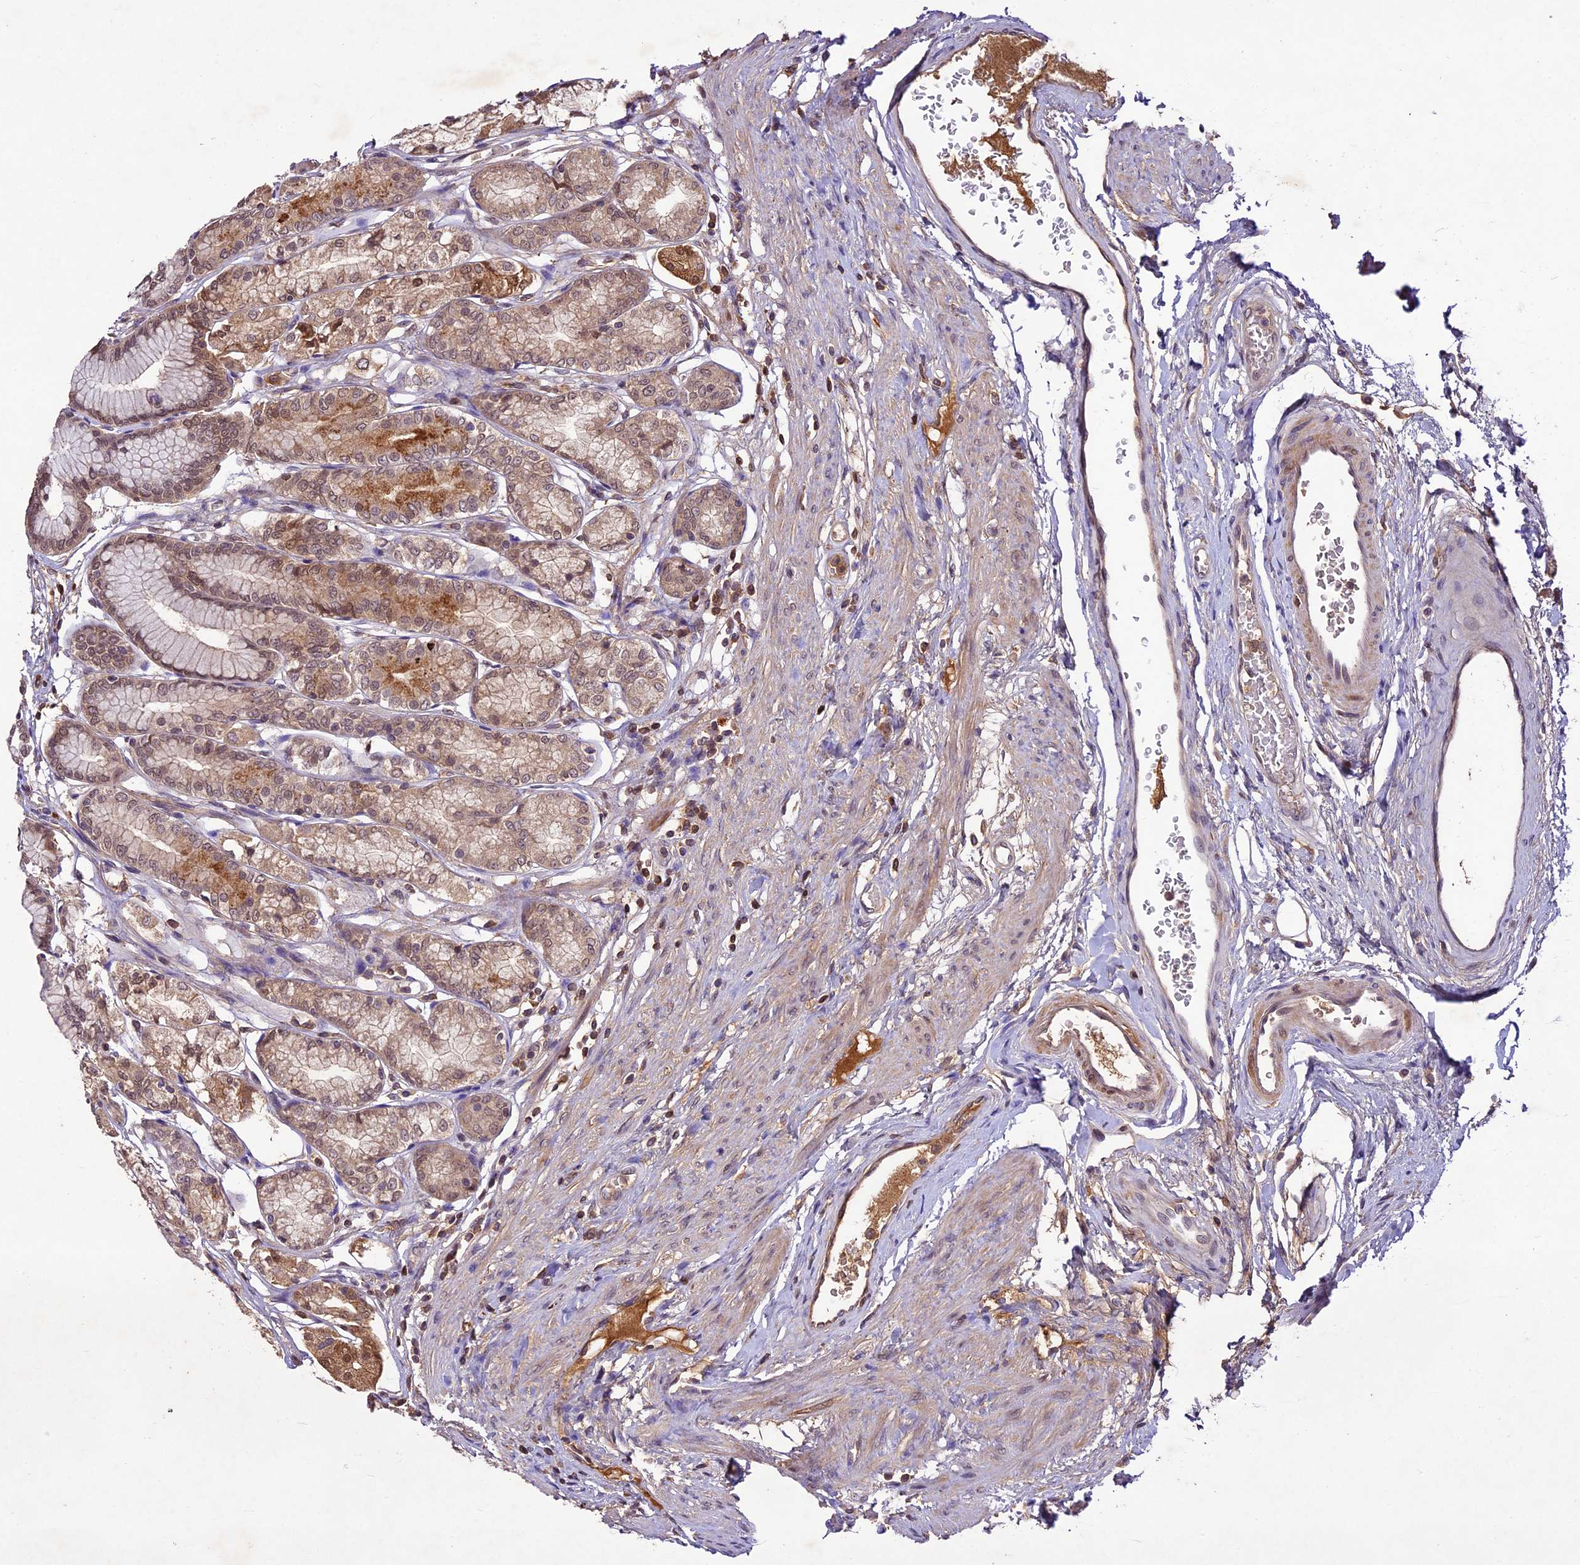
{"staining": {"intensity": "moderate", "quantity": ">75%", "location": "cytoplasmic/membranous,nuclear"}, "tissue": "stomach", "cell_type": "Glandular cells", "image_type": "normal", "snomed": [{"axis": "morphology", "description": "Normal tissue, NOS"}, {"axis": "morphology", "description": "Adenocarcinoma, NOS"}, {"axis": "morphology", "description": "Adenocarcinoma, High grade"}, {"axis": "topography", "description": "Stomach, upper"}, {"axis": "topography", "description": "Stomach"}], "caption": "Immunohistochemical staining of unremarkable stomach reveals medium levels of moderate cytoplasmic/membranous,nuclear staining in approximately >75% of glandular cells.", "gene": "ATP10A", "patient": {"sex": "female", "age": 65}}